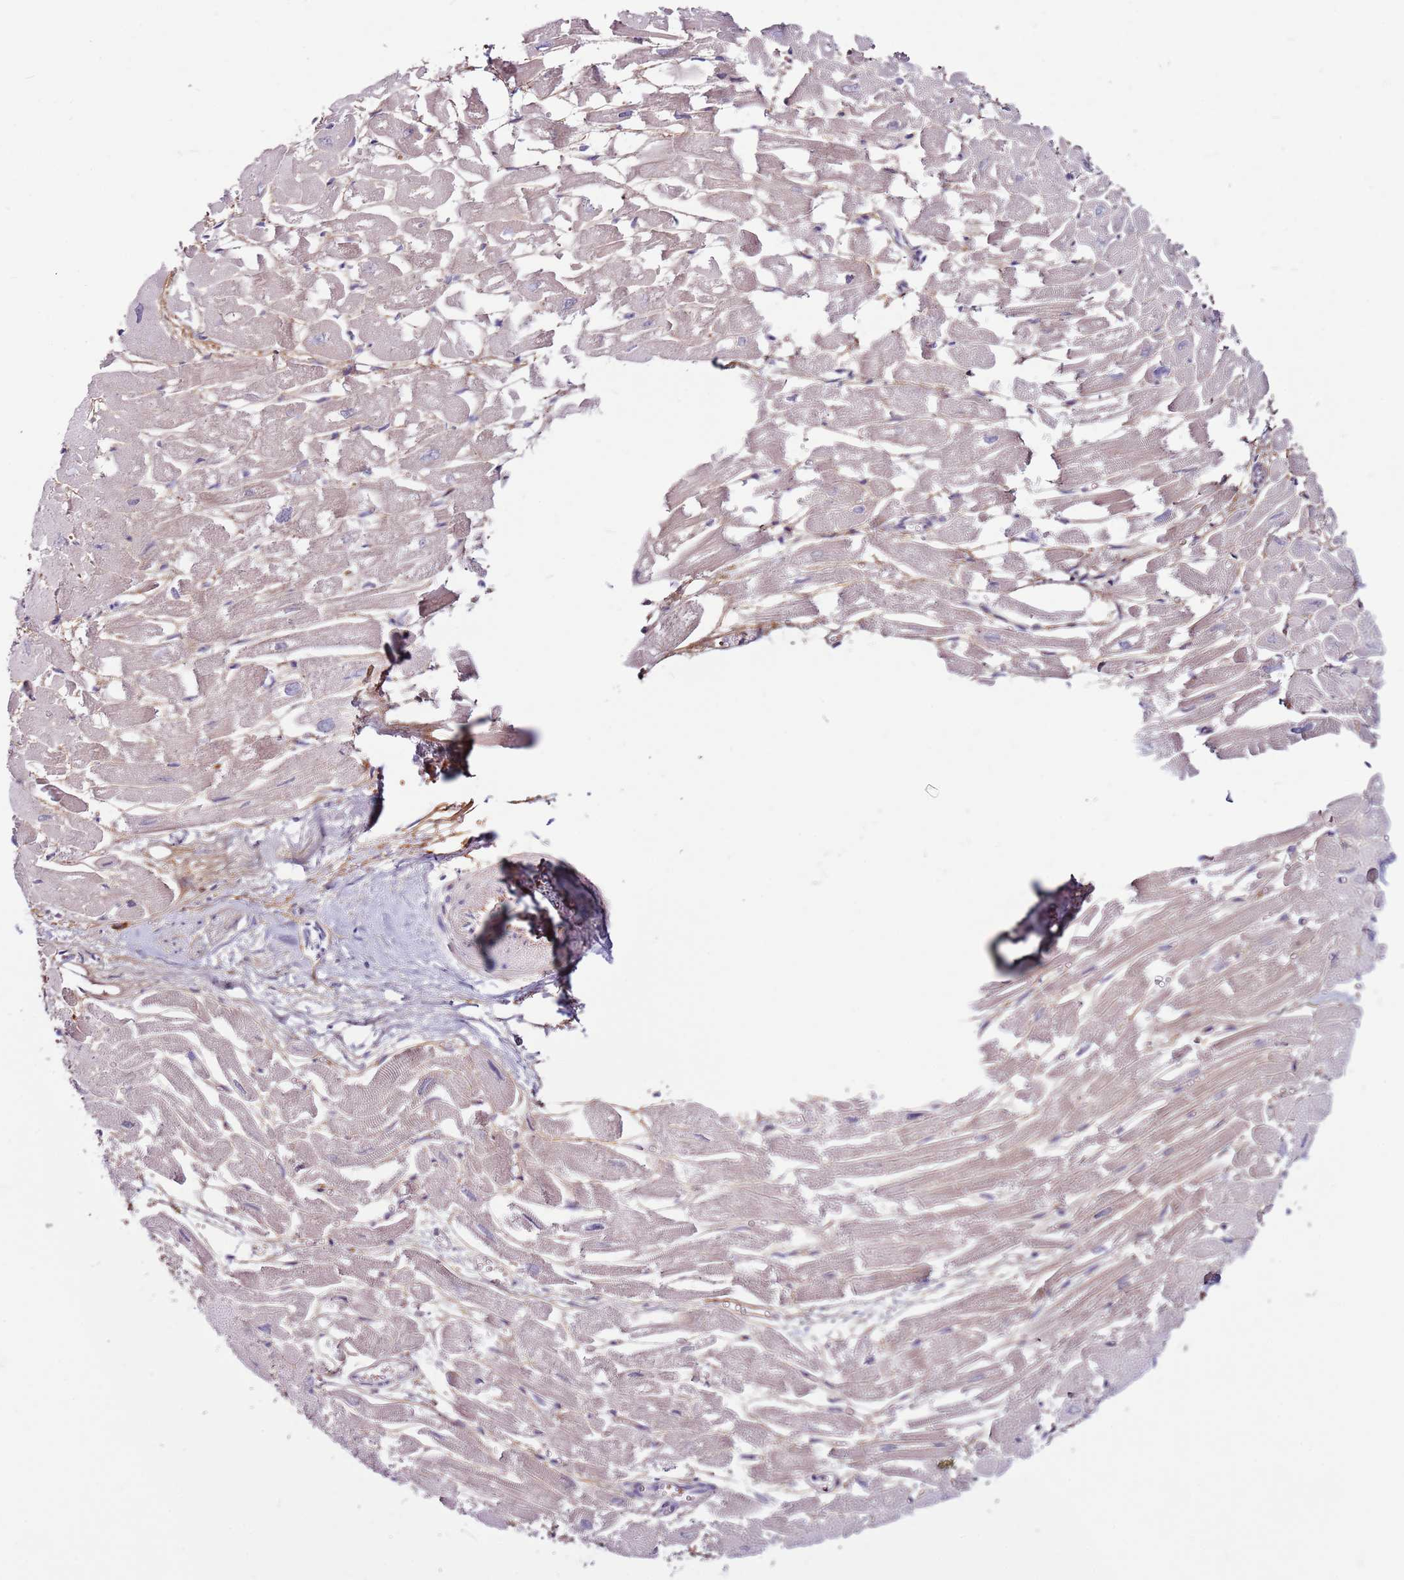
{"staining": {"intensity": "weak", "quantity": "25%-75%", "location": "cytoplasmic/membranous"}, "tissue": "heart muscle", "cell_type": "Cardiomyocytes", "image_type": "normal", "snomed": [{"axis": "morphology", "description": "Normal tissue, NOS"}, {"axis": "topography", "description": "Heart"}], "caption": "Immunohistochemical staining of normal human heart muscle exhibits 25%-75% levels of weak cytoplasmic/membranous protein positivity in approximately 25%-75% of cardiomyocytes.", "gene": "MTG2", "patient": {"sex": "male", "age": 54}}